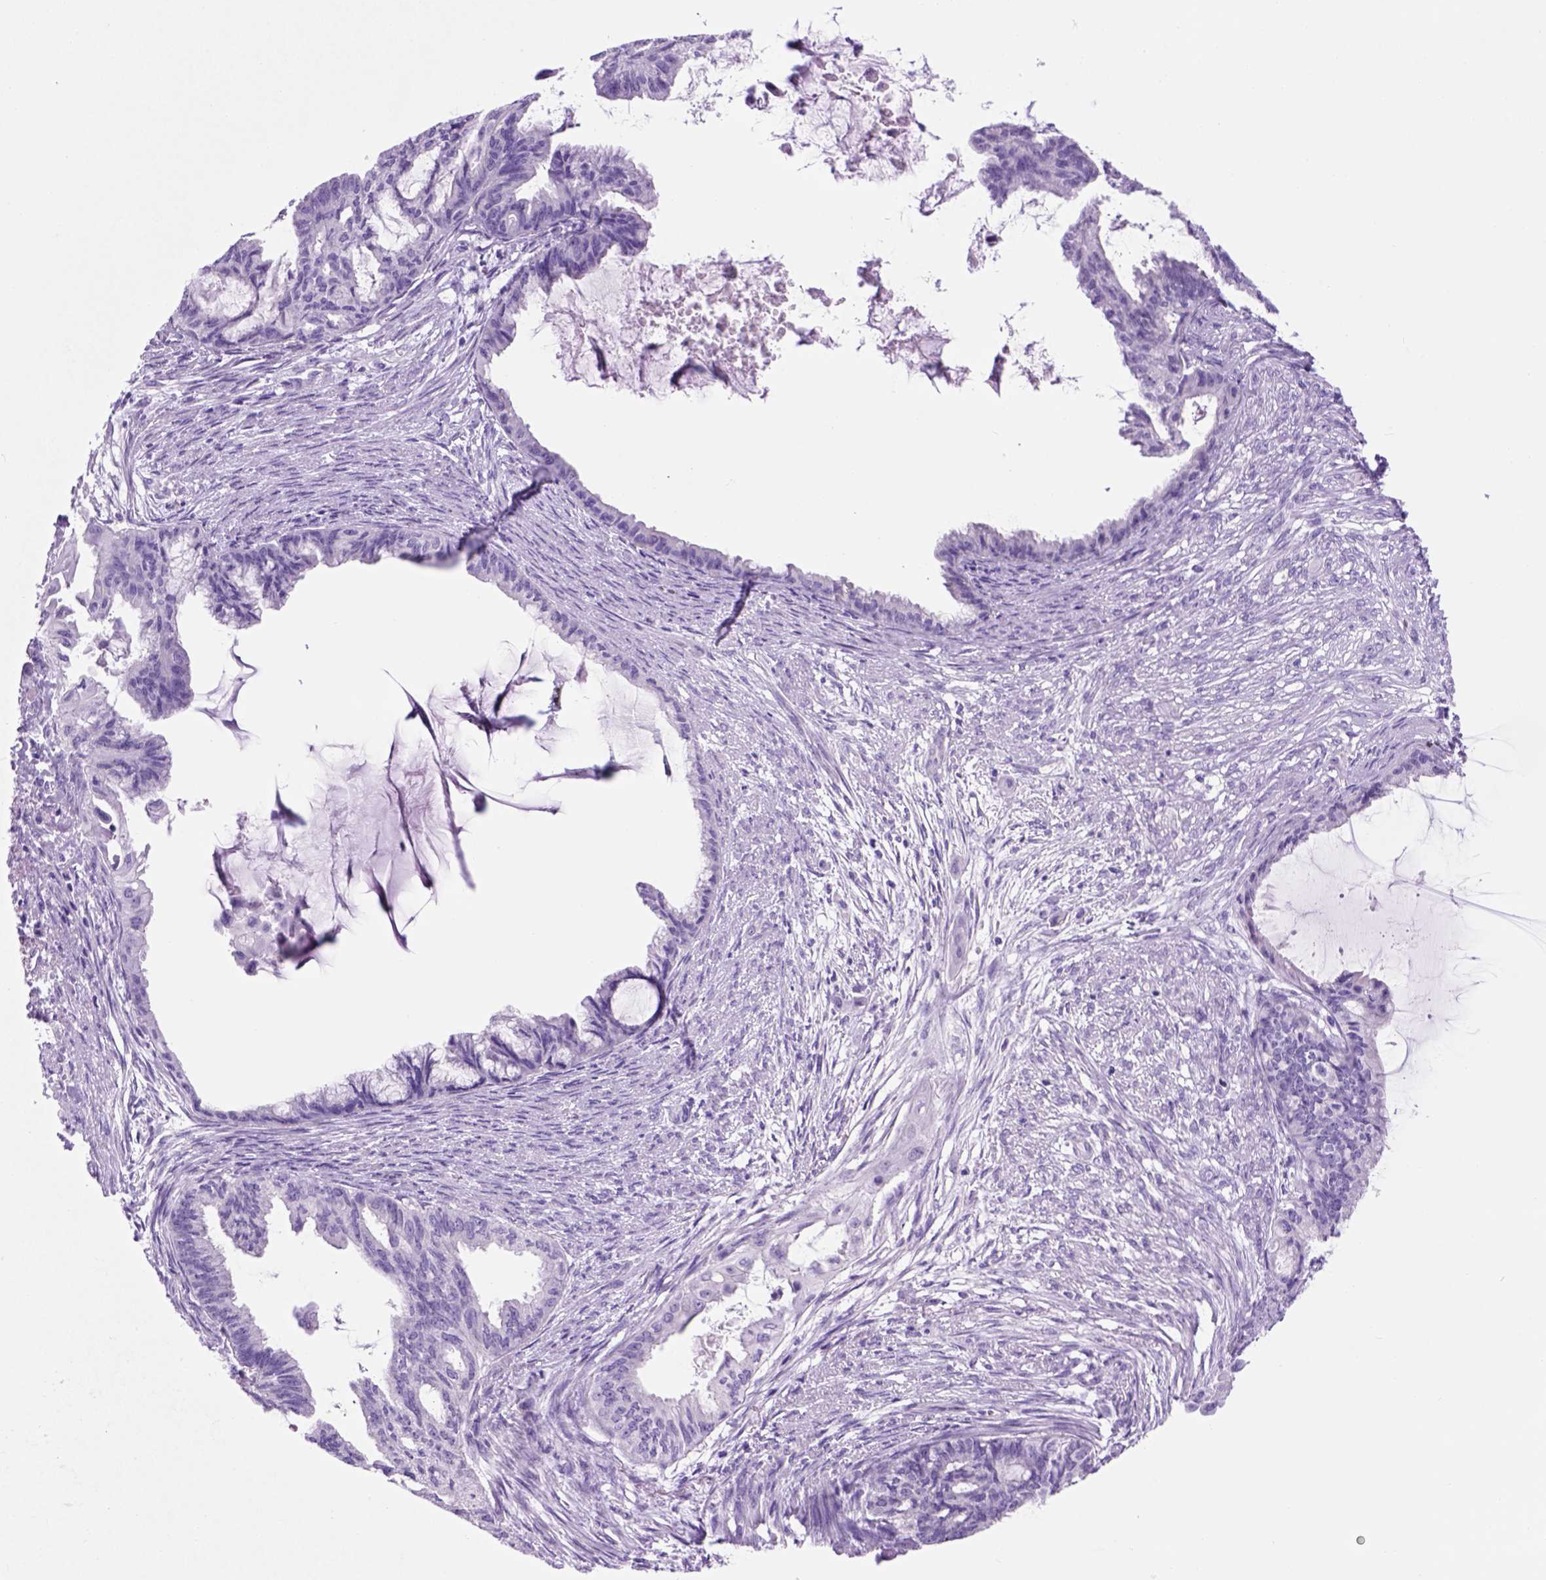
{"staining": {"intensity": "negative", "quantity": "none", "location": "none"}, "tissue": "endometrial cancer", "cell_type": "Tumor cells", "image_type": "cancer", "snomed": [{"axis": "morphology", "description": "Adenocarcinoma, NOS"}, {"axis": "topography", "description": "Endometrium"}], "caption": "A high-resolution histopathology image shows IHC staining of endometrial cancer (adenocarcinoma), which demonstrates no significant positivity in tumor cells.", "gene": "HHIPL2", "patient": {"sex": "female", "age": 86}}